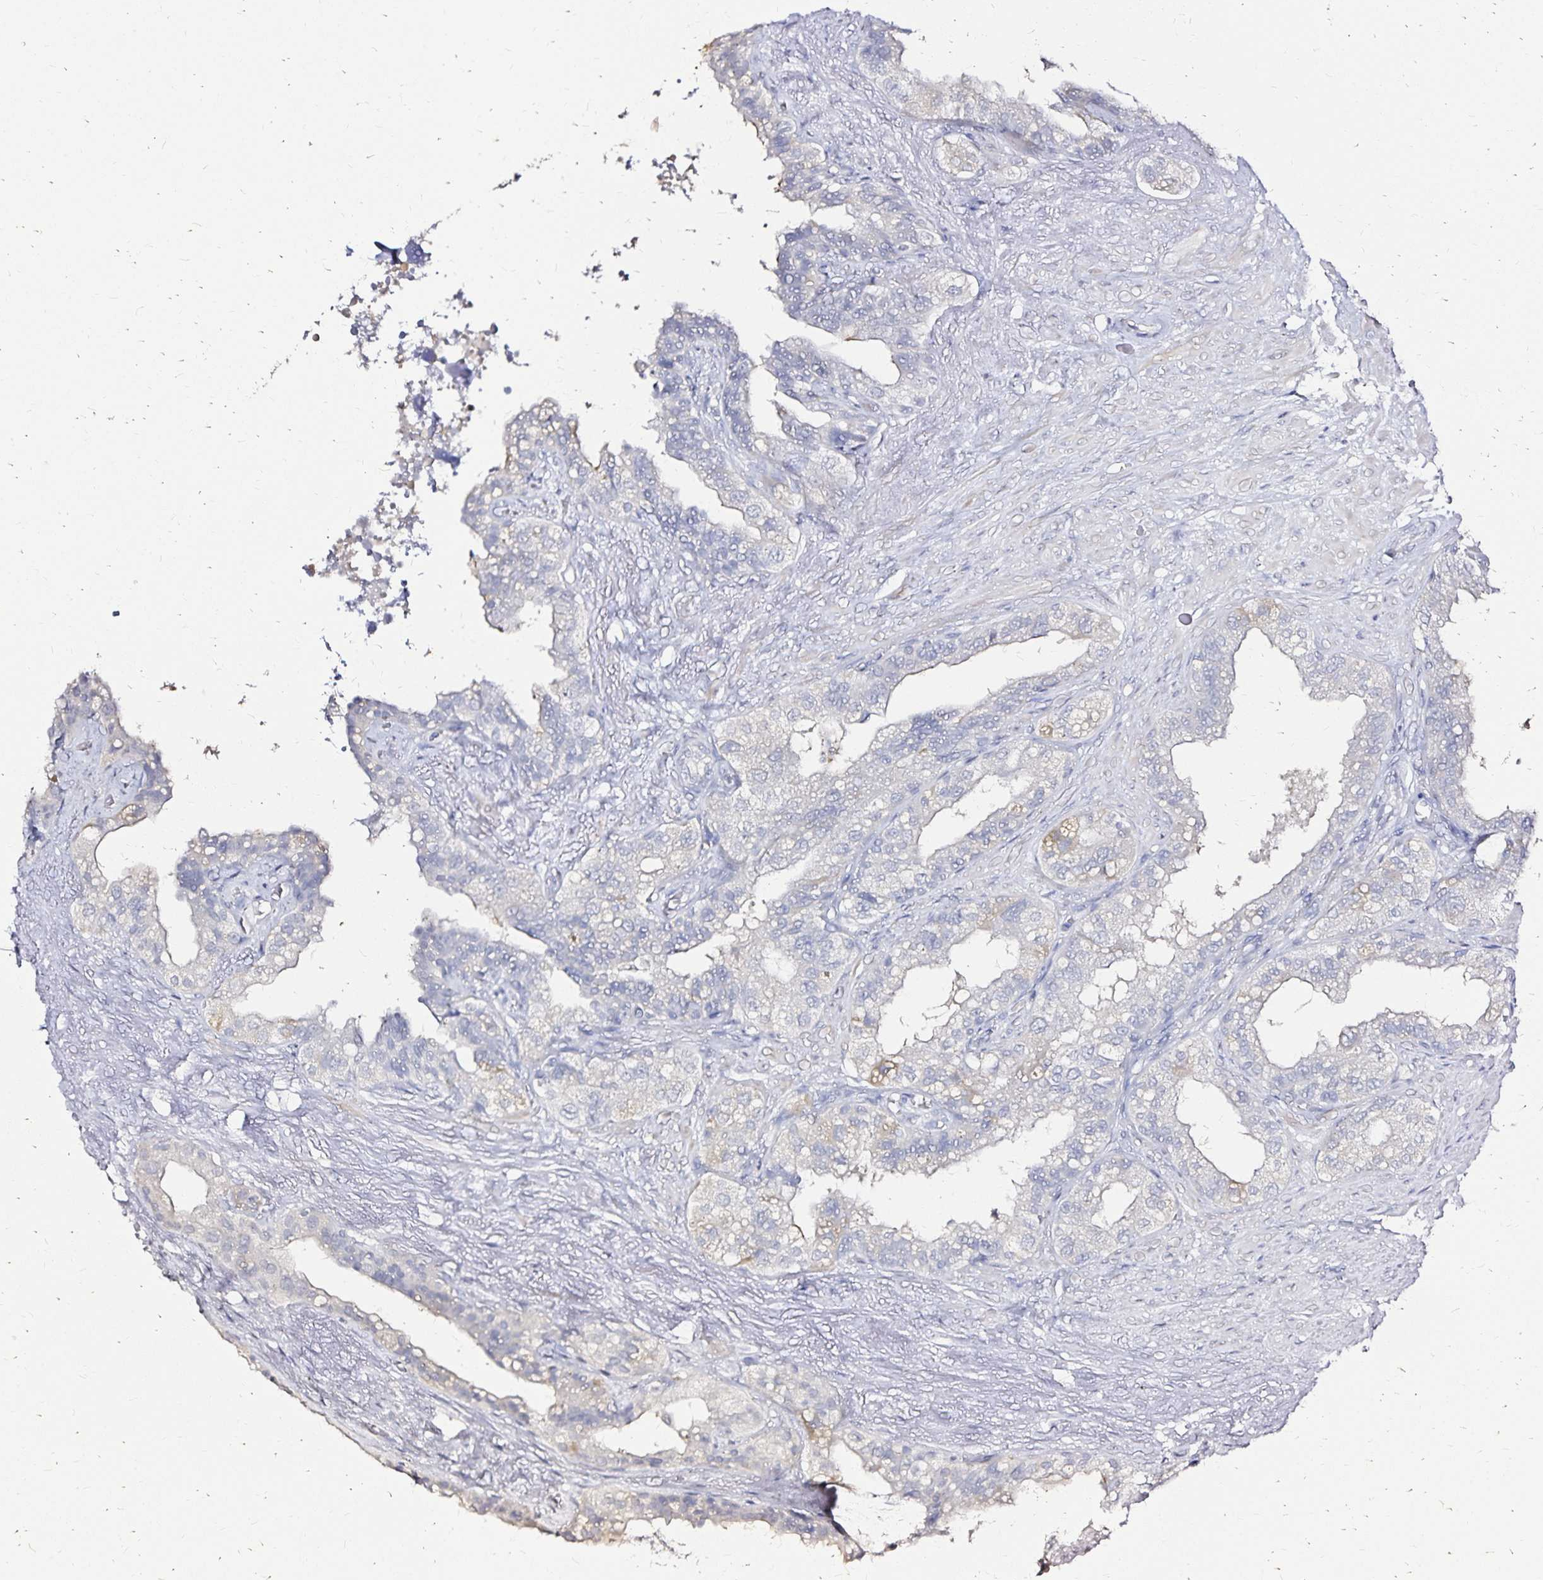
{"staining": {"intensity": "negative", "quantity": "none", "location": "none"}, "tissue": "seminal vesicle", "cell_type": "Glandular cells", "image_type": "normal", "snomed": [{"axis": "morphology", "description": "Normal tissue, NOS"}, {"axis": "topography", "description": "Seminal veicle"}, {"axis": "topography", "description": "Peripheral nerve tissue"}], "caption": "Protein analysis of benign seminal vesicle shows no significant expression in glandular cells. The staining was performed using DAB (3,3'-diaminobenzidine) to visualize the protein expression in brown, while the nuclei were stained in blue with hematoxylin (Magnification: 20x).", "gene": "SLC5A1", "patient": {"sex": "male", "age": 76}}